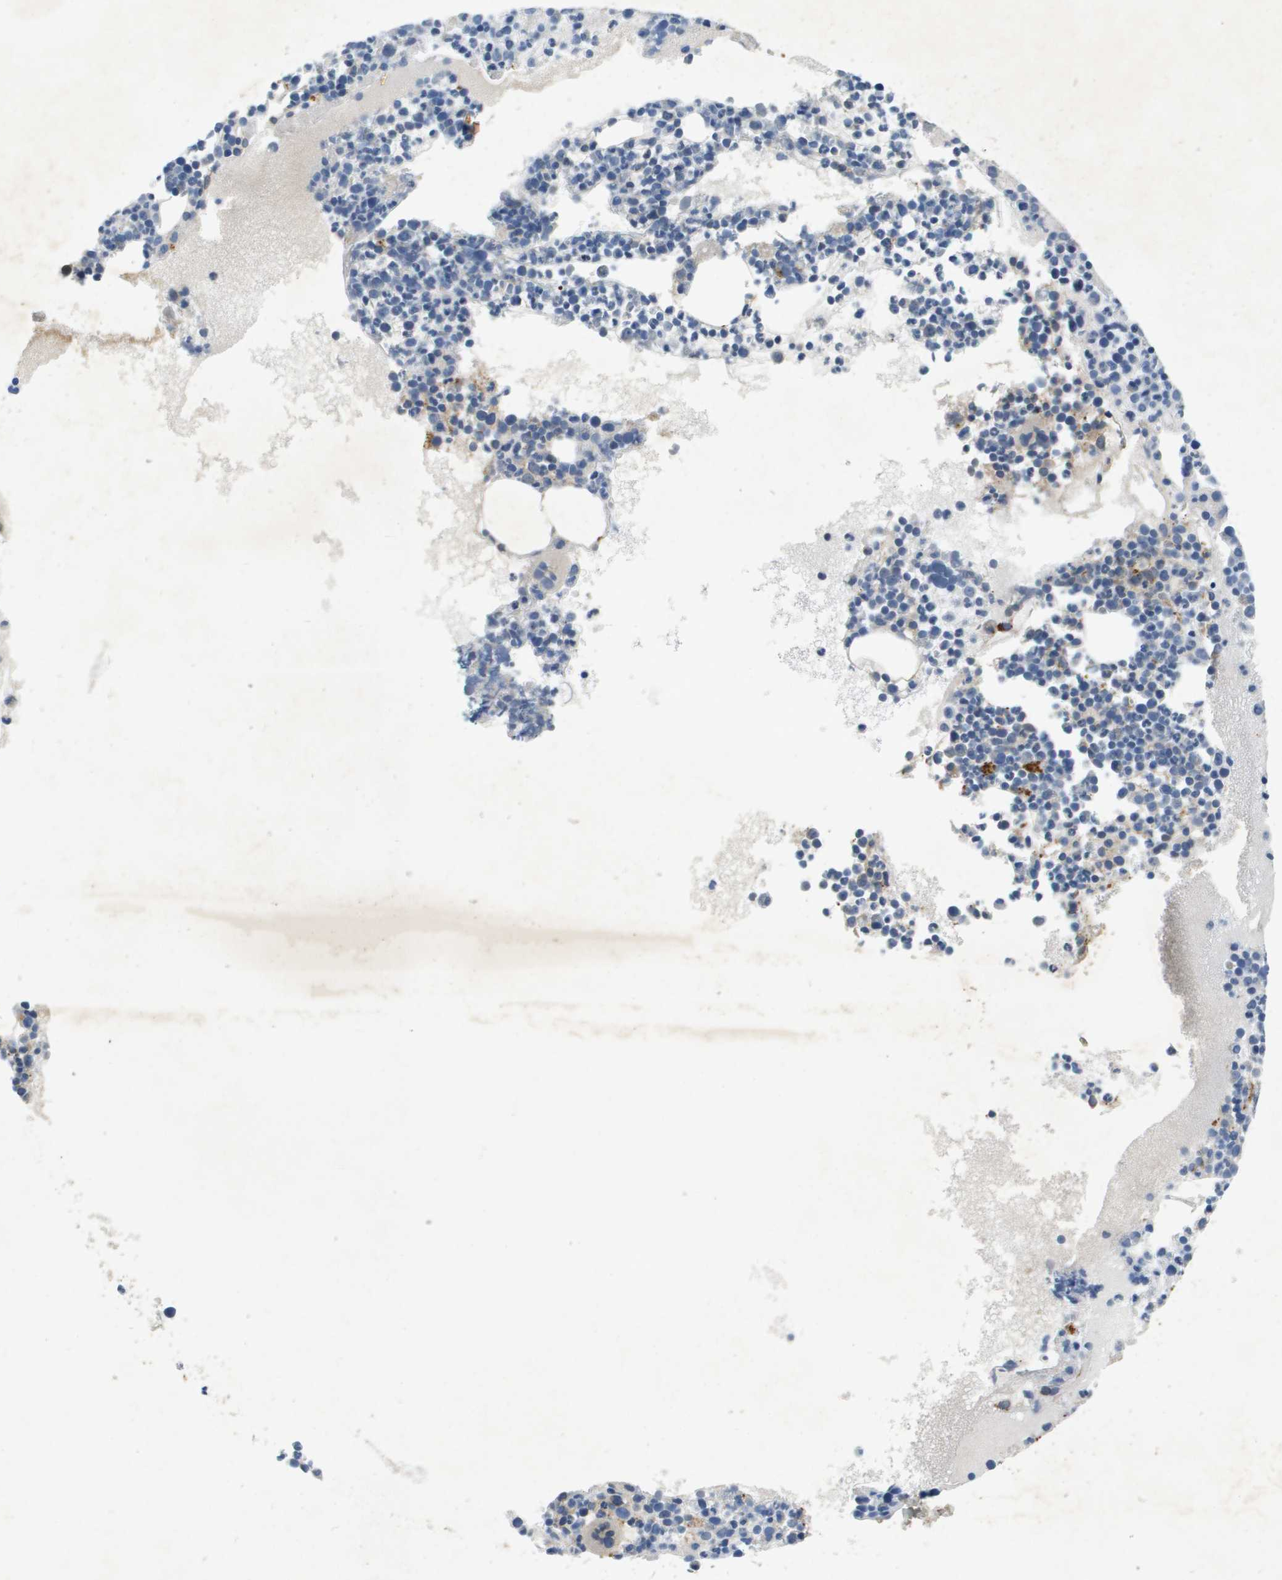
{"staining": {"intensity": "negative", "quantity": "none", "location": "none"}, "tissue": "bone marrow", "cell_type": "Hematopoietic cells", "image_type": "normal", "snomed": [{"axis": "morphology", "description": "Normal tissue, NOS"}, {"axis": "morphology", "description": "Inflammation, NOS"}, {"axis": "topography", "description": "Bone marrow"}], "caption": "IHC of normal bone marrow displays no positivity in hematopoietic cells. The staining was performed using DAB (3,3'-diaminobenzidine) to visualize the protein expression in brown, while the nuclei were stained in blue with hematoxylin (Magnification: 20x).", "gene": "PGAP3", "patient": {"sex": "male", "age": 58}}